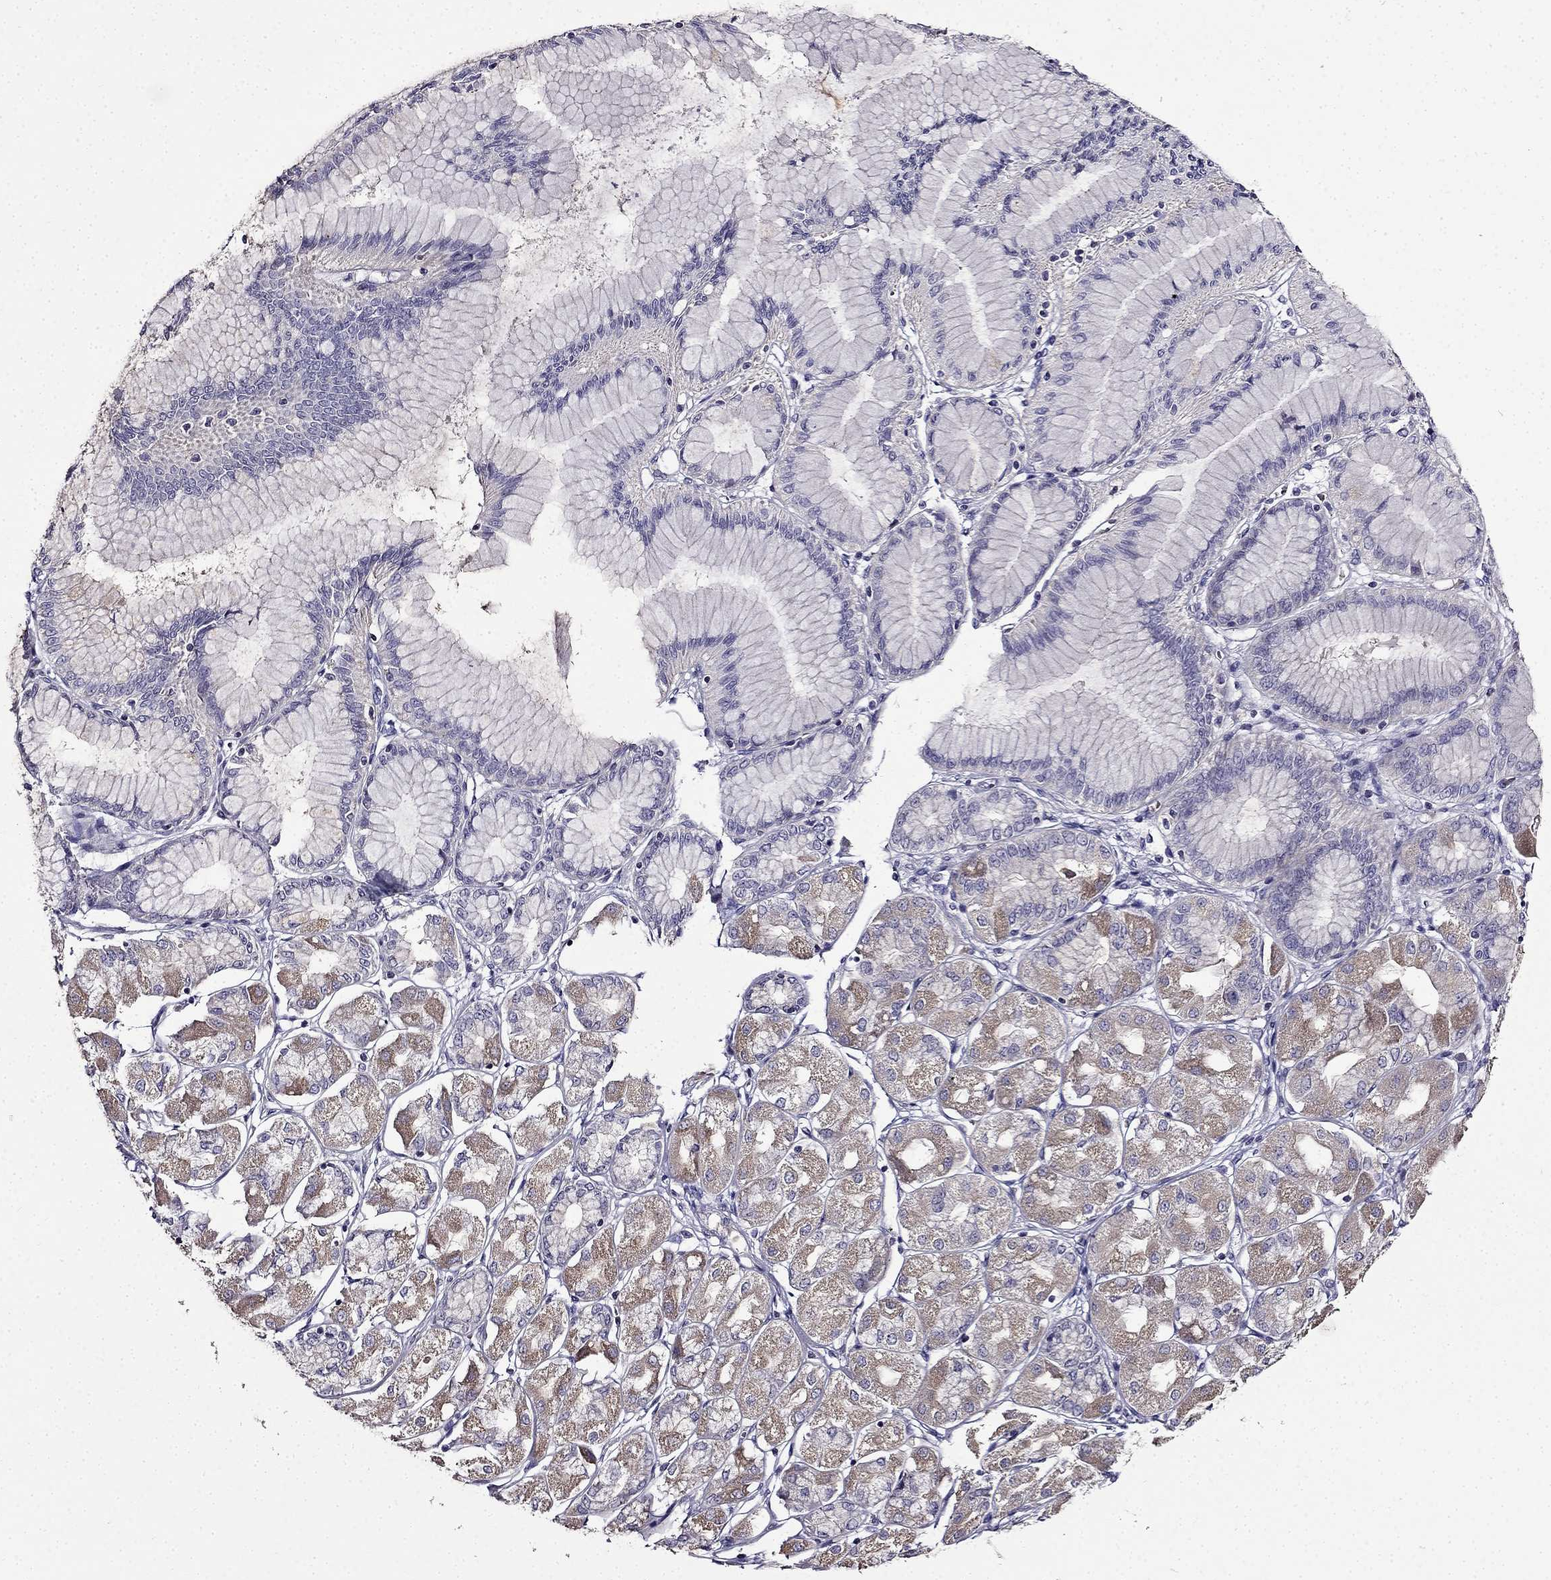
{"staining": {"intensity": "moderate", "quantity": "<25%", "location": "cytoplasmic/membranous"}, "tissue": "stomach cancer", "cell_type": "Tumor cells", "image_type": "cancer", "snomed": [{"axis": "morphology", "description": "Normal tissue, NOS"}, {"axis": "morphology", "description": "Adenocarcinoma, NOS"}, {"axis": "morphology", "description": "Adenocarcinoma, High grade"}, {"axis": "topography", "description": "Stomach, upper"}, {"axis": "topography", "description": "Stomach"}], "caption": "The immunohistochemical stain labels moderate cytoplasmic/membranous expression in tumor cells of adenocarcinoma (high-grade) (stomach) tissue.", "gene": "TMEM266", "patient": {"sex": "female", "age": 65}}